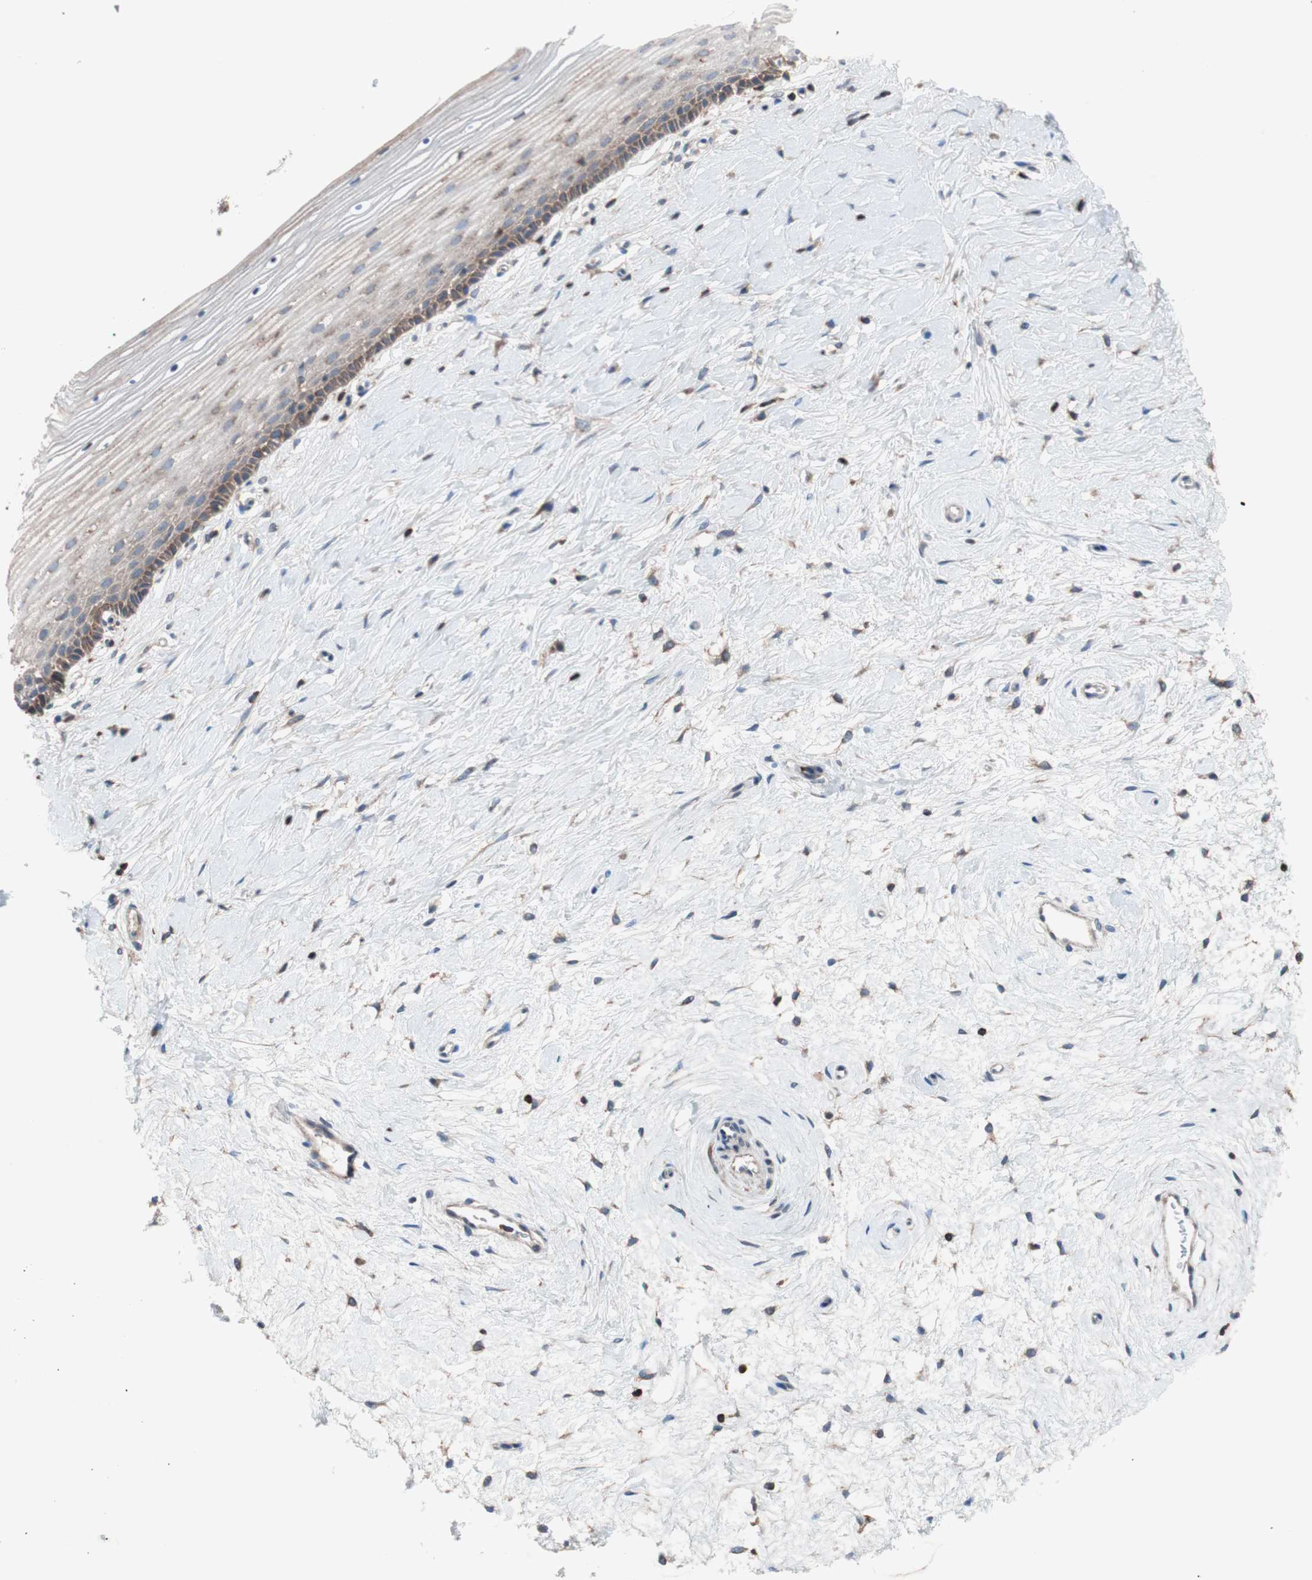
{"staining": {"intensity": "moderate", "quantity": ">75%", "location": "cytoplasmic/membranous"}, "tissue": "cervix", "cell_type": "Glandular cells", "image_type": "normal", "snomed": [{"axis": "morphology", "description": "Normal tissue, NOS"}, {"axis": "topography", "description": "Cervix"}], "caption": "Immunohistochemistry (IHC) of normal human cervix shows medium levels of moderate cytoplasmic/membranous expression in approximately >75% of glandular cells.", "gene": "PIK3R1", "patient": {"sex": "female", "age": 39}}